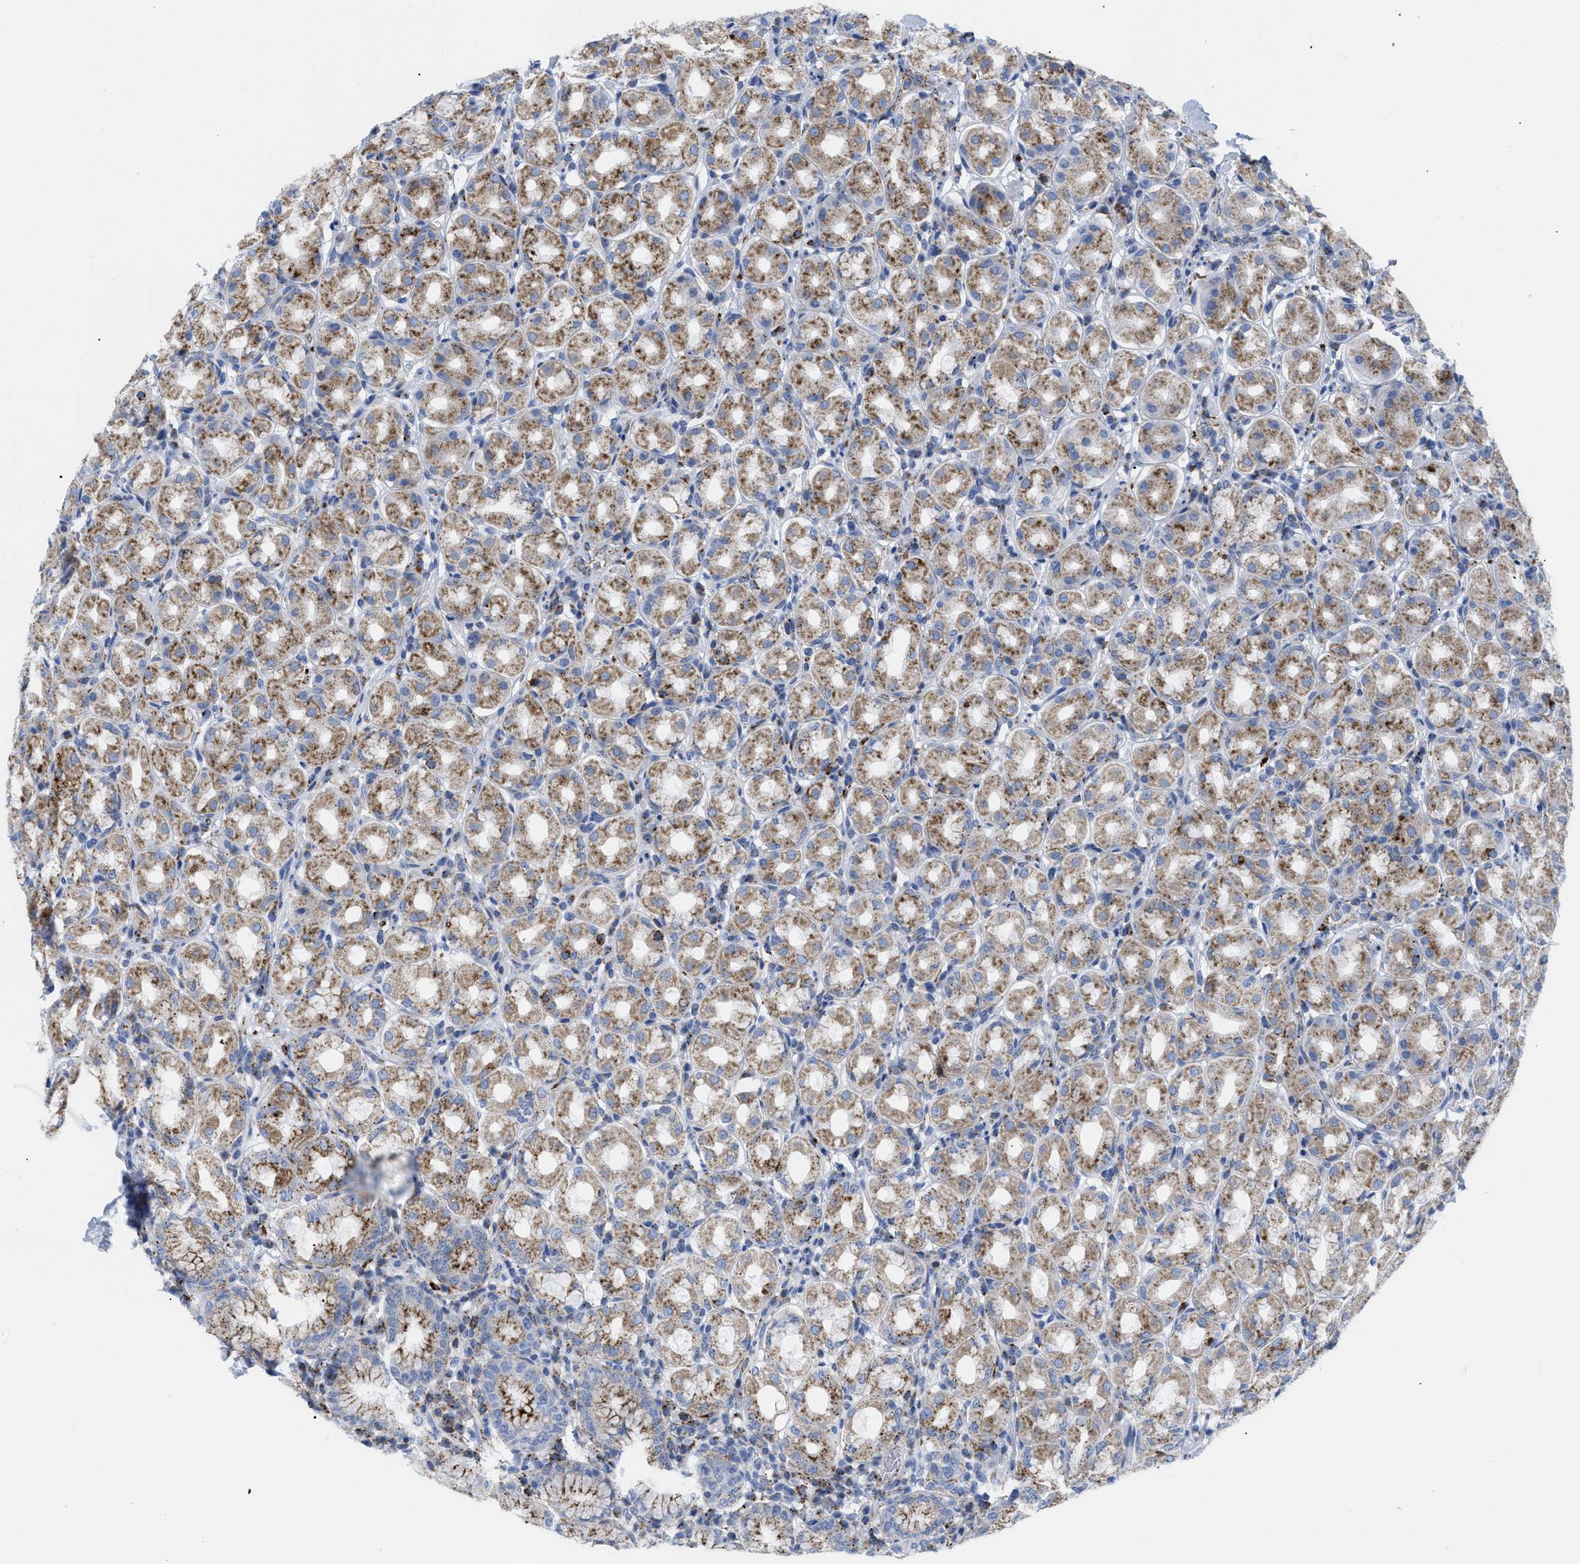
{"staining": {"intensity": "strong", "quantity": ">75%", "location": "cytoplasmic/membranous"}, "tissue": "stomach", "cell_type": "Glandular cells", "image_type": "normal", "snomed": [{"axis": "morphology", "description": "Normal tissue, NOS"}, {"axis": "topography", "description": "Stomach"}, {"axis": "topography", "description": "Stomach, lower"}], "caption": "Brown immunohistochemical staining in normal stomach demonstrates strong cytoplasmic/membranous staining in approximately >75% of glandular cells.", "gene": "DRAM2", "patient": {"sex": "female", "age": 56}}